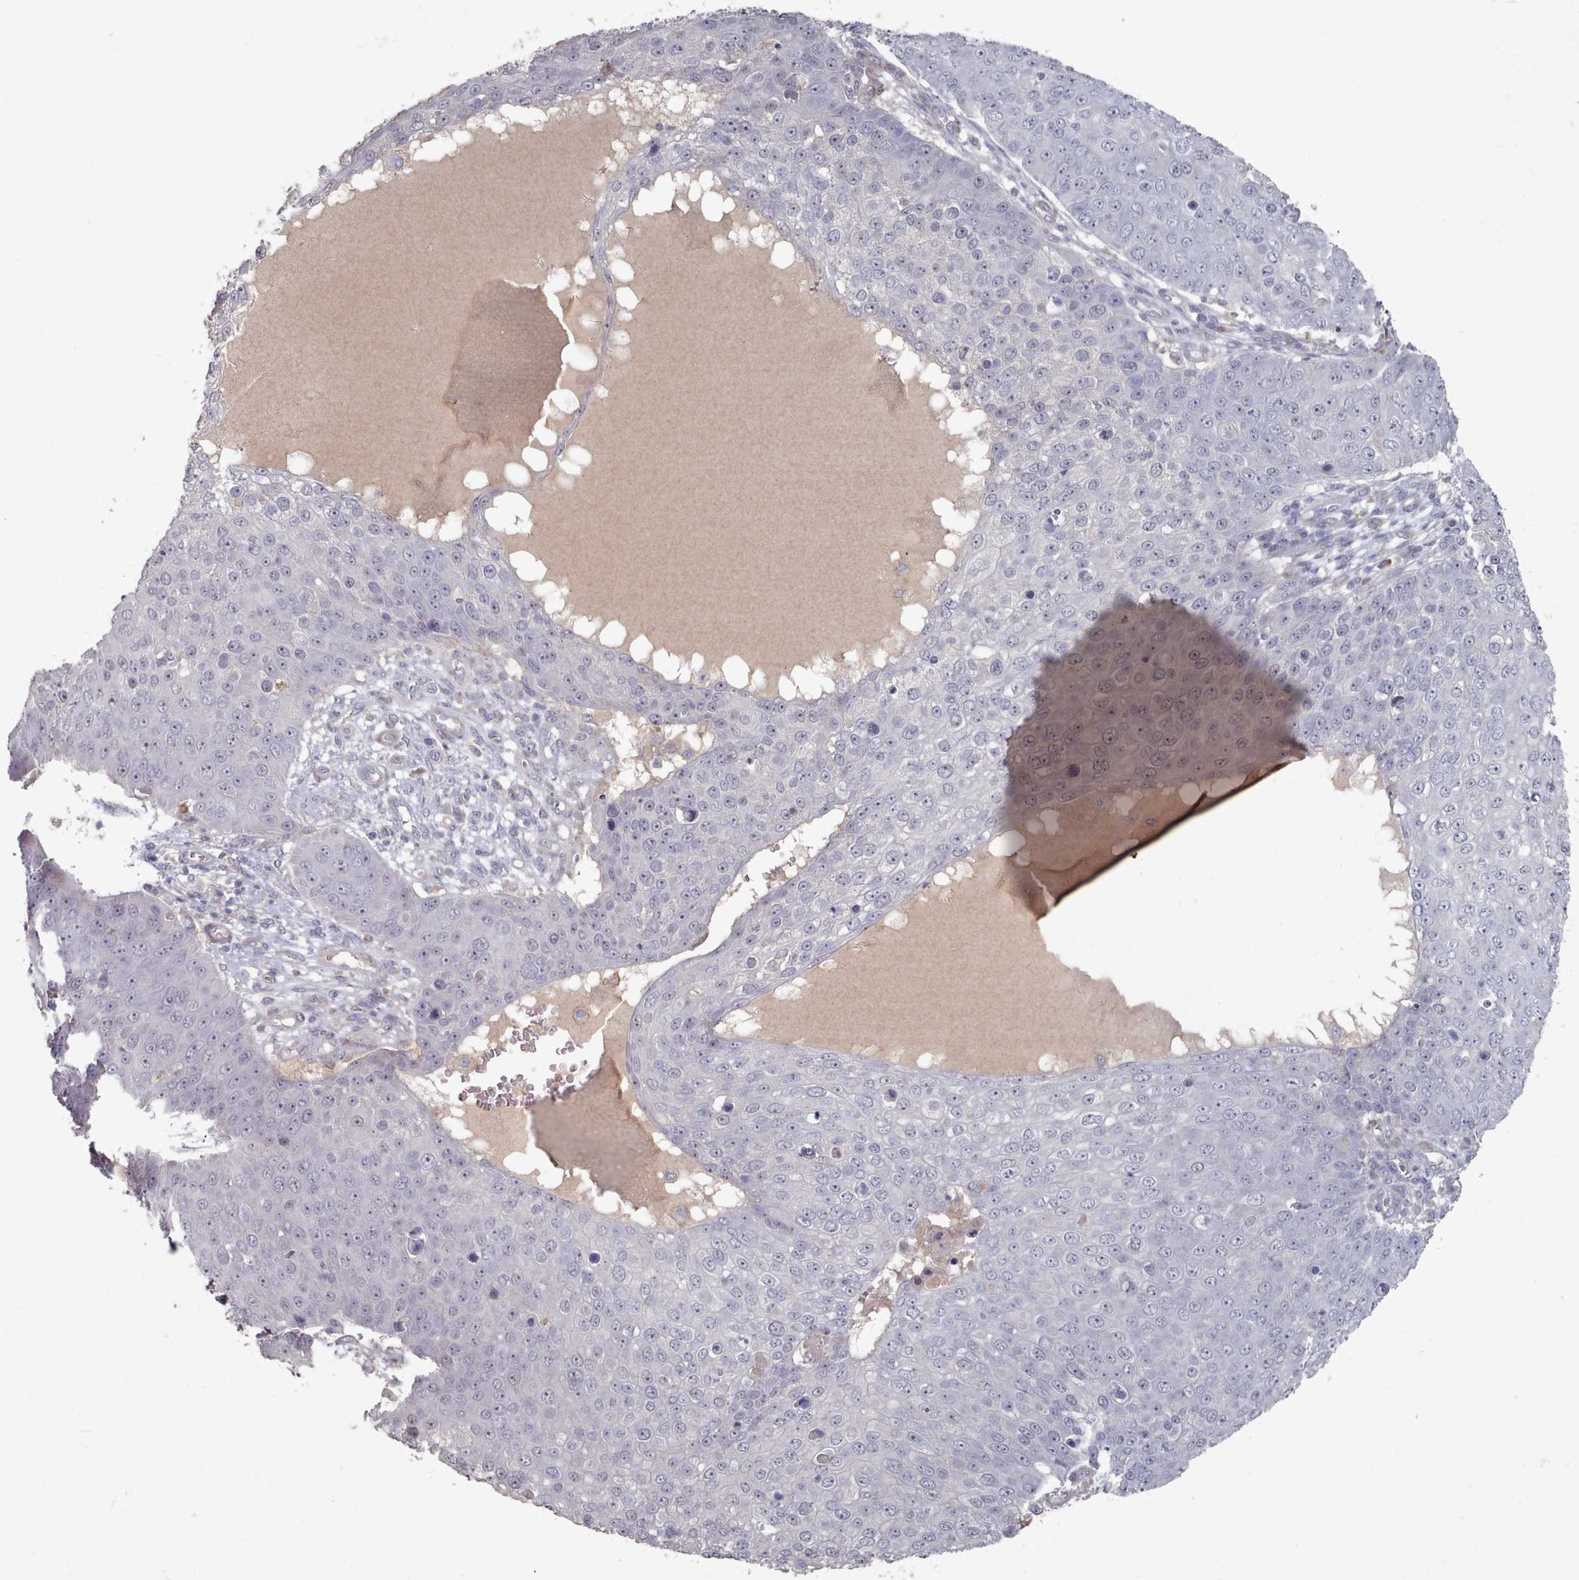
{"staining": {"intensity": "negative", "quantity": "none", "location": "none"}, "tissue": "skin cancer", "cell_type": "Tumor cells", "image_type": "cancer", "snomed": [{"axis": "morphology", "description": "Squamous cell carcinoma, NOS"}, {"axis": "topography", "description": "Skin"}], "caption": "IHC of human skin squamous cell carcinoma exhibits no positivity in tumor cells.", "gene": "COL8A2", "patient": {"sex": "male", "age": 71}}